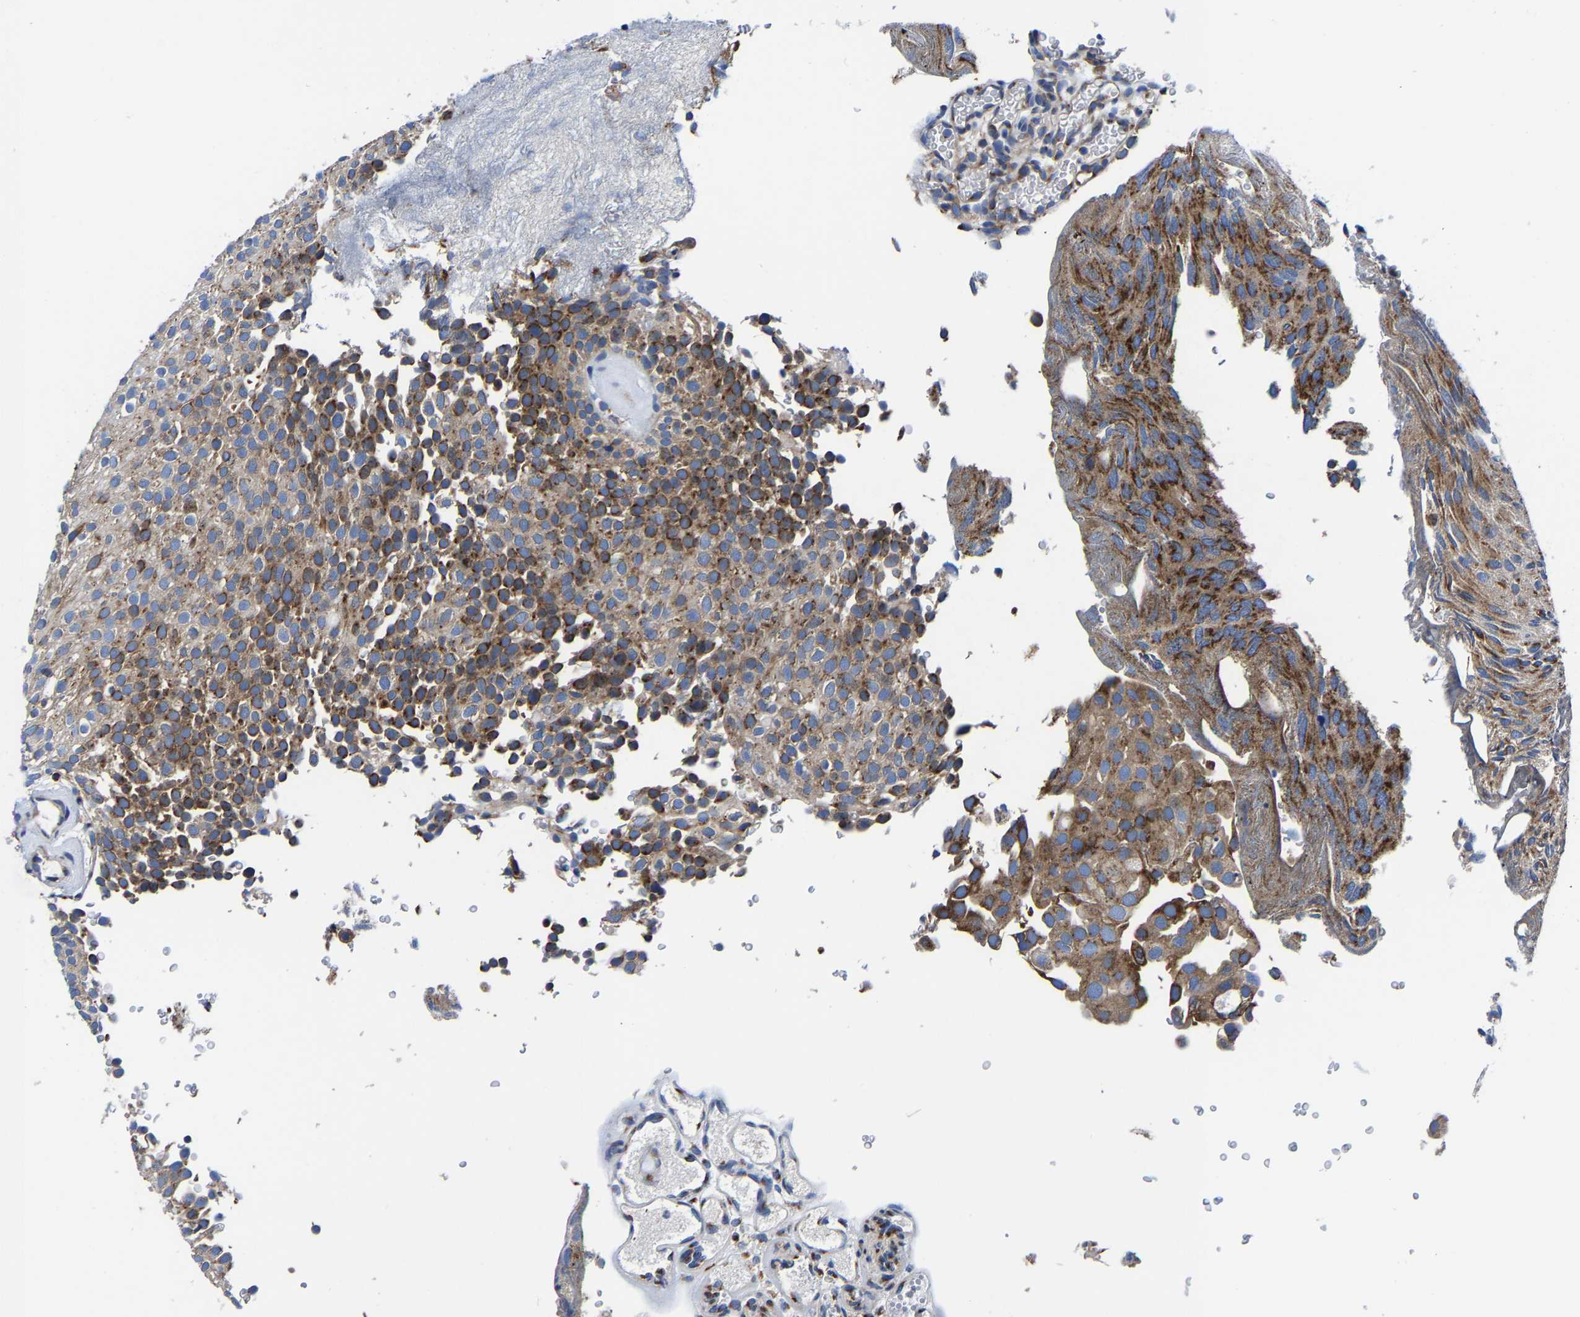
{"staining": {"intensity": "strong", "quantity": "<25%", "location": "cytoplasmic/membranous"}, "tissue": "urothelial cancer", "cell_type": "Tumor cells", "image_type": "cancer", "snomed": [{"axis": "morphology", "description": "Urothelial carcinoma, Low grade"}, {"axis": "topography", "description": "Urinary bladder"}], "caption": "A brown stain shows strong cytoplasmic/membranous positivity of a protein in human urothelial cancer tumor cells. (brown staining indicates protein expression, while blue staining denotes nuclei).", "gene": "EBAG9", "patient": {"sex": "male", "age": 78}}